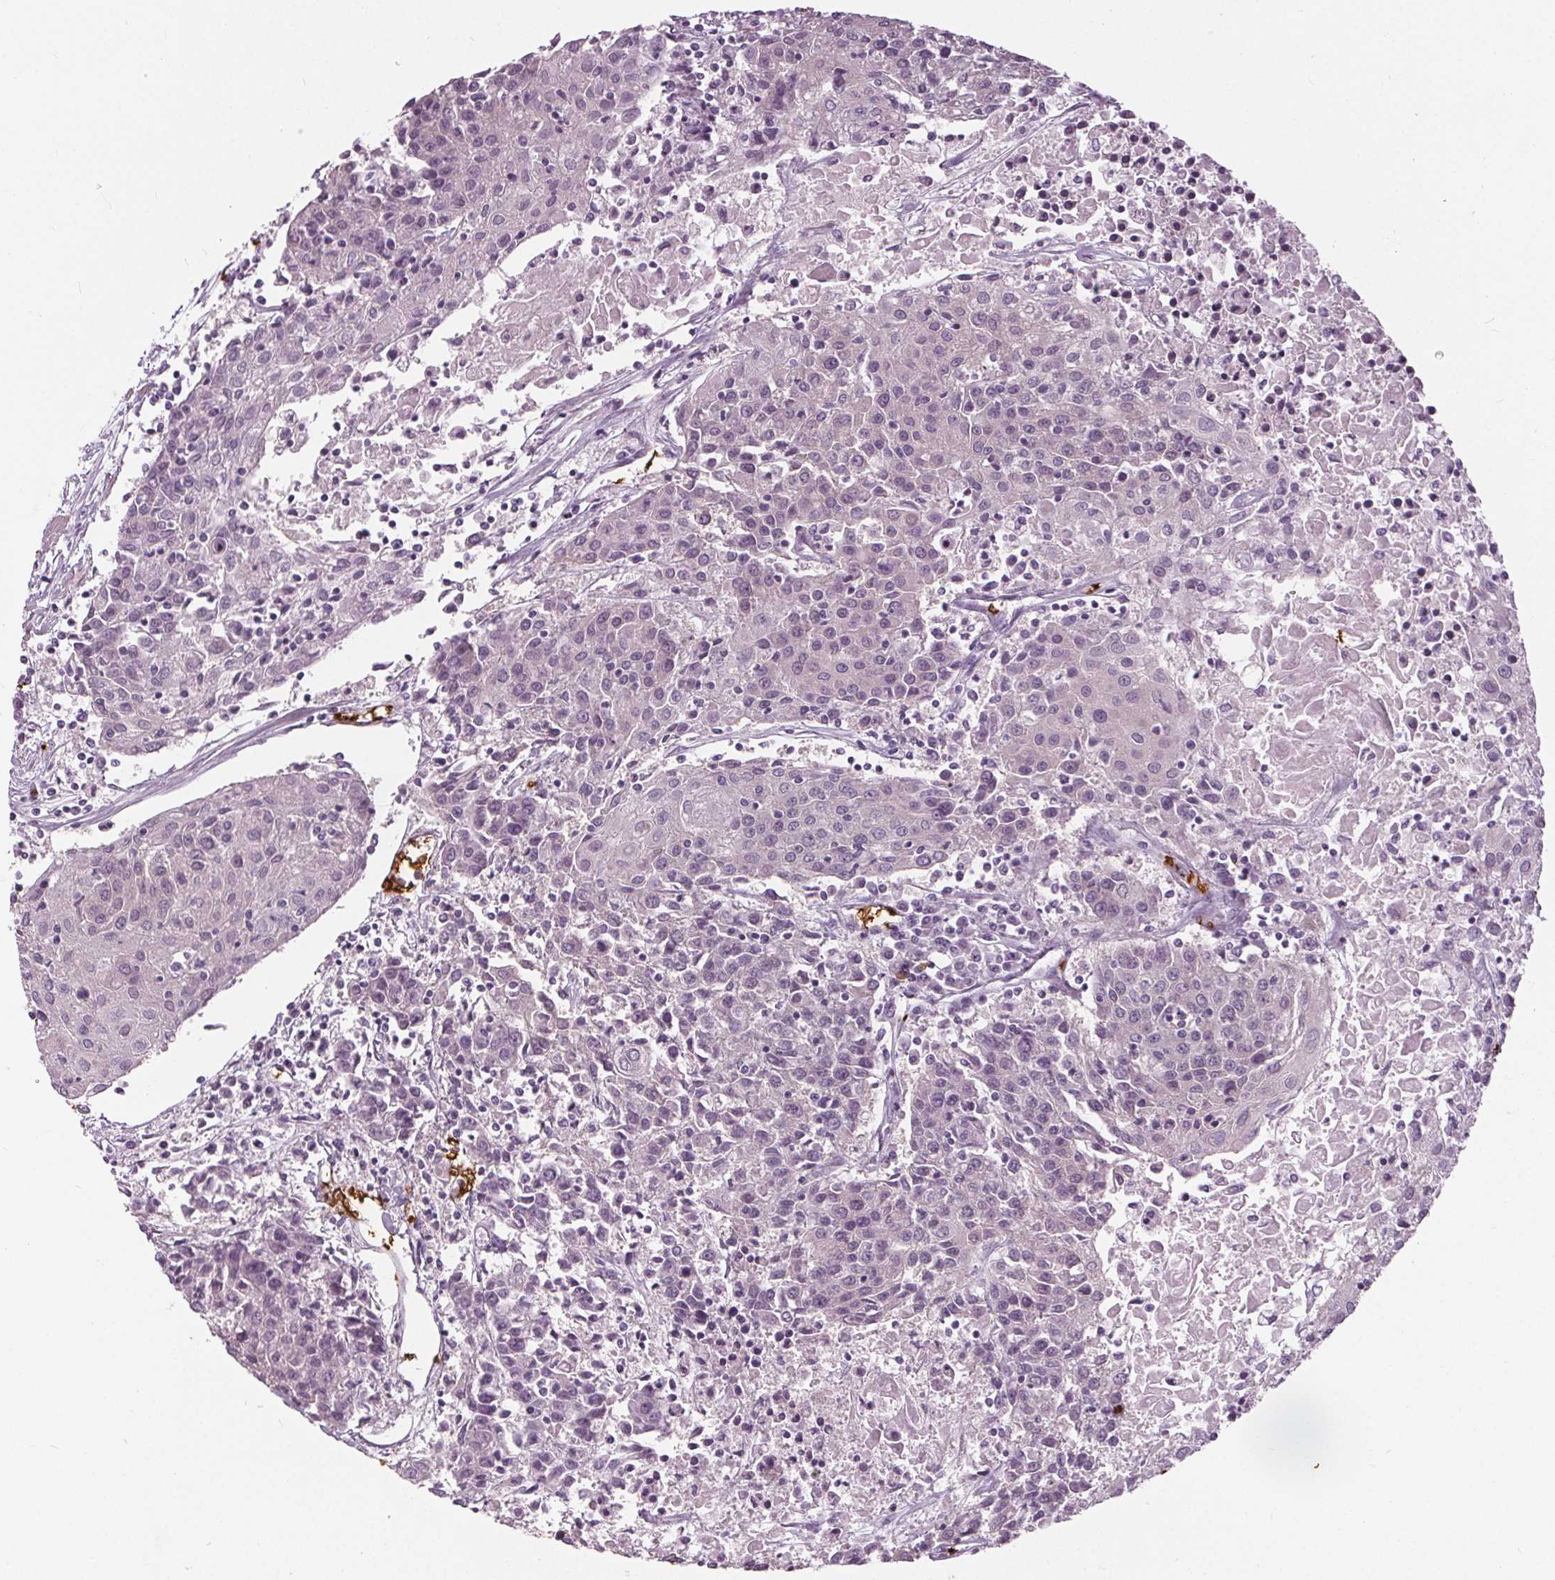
{"staining": {"intensity": "negative", "quantity": "none", "location": "none"}, "tissue": "urothelial cancer", "cell_type": "Tumor cells", "image_type": "cancer", "snomed": [{"axis": "morphology", "description": "Urothelial carcinoma, High grade"}, {"axis": "topography", "description": "Urinary bladder"}], "caption": "Image shows no protein staining in tumor cells of urothelial cancer tissue.", "gene": "SLC4A1", "patient": {"sex": "female", "age": 85}}